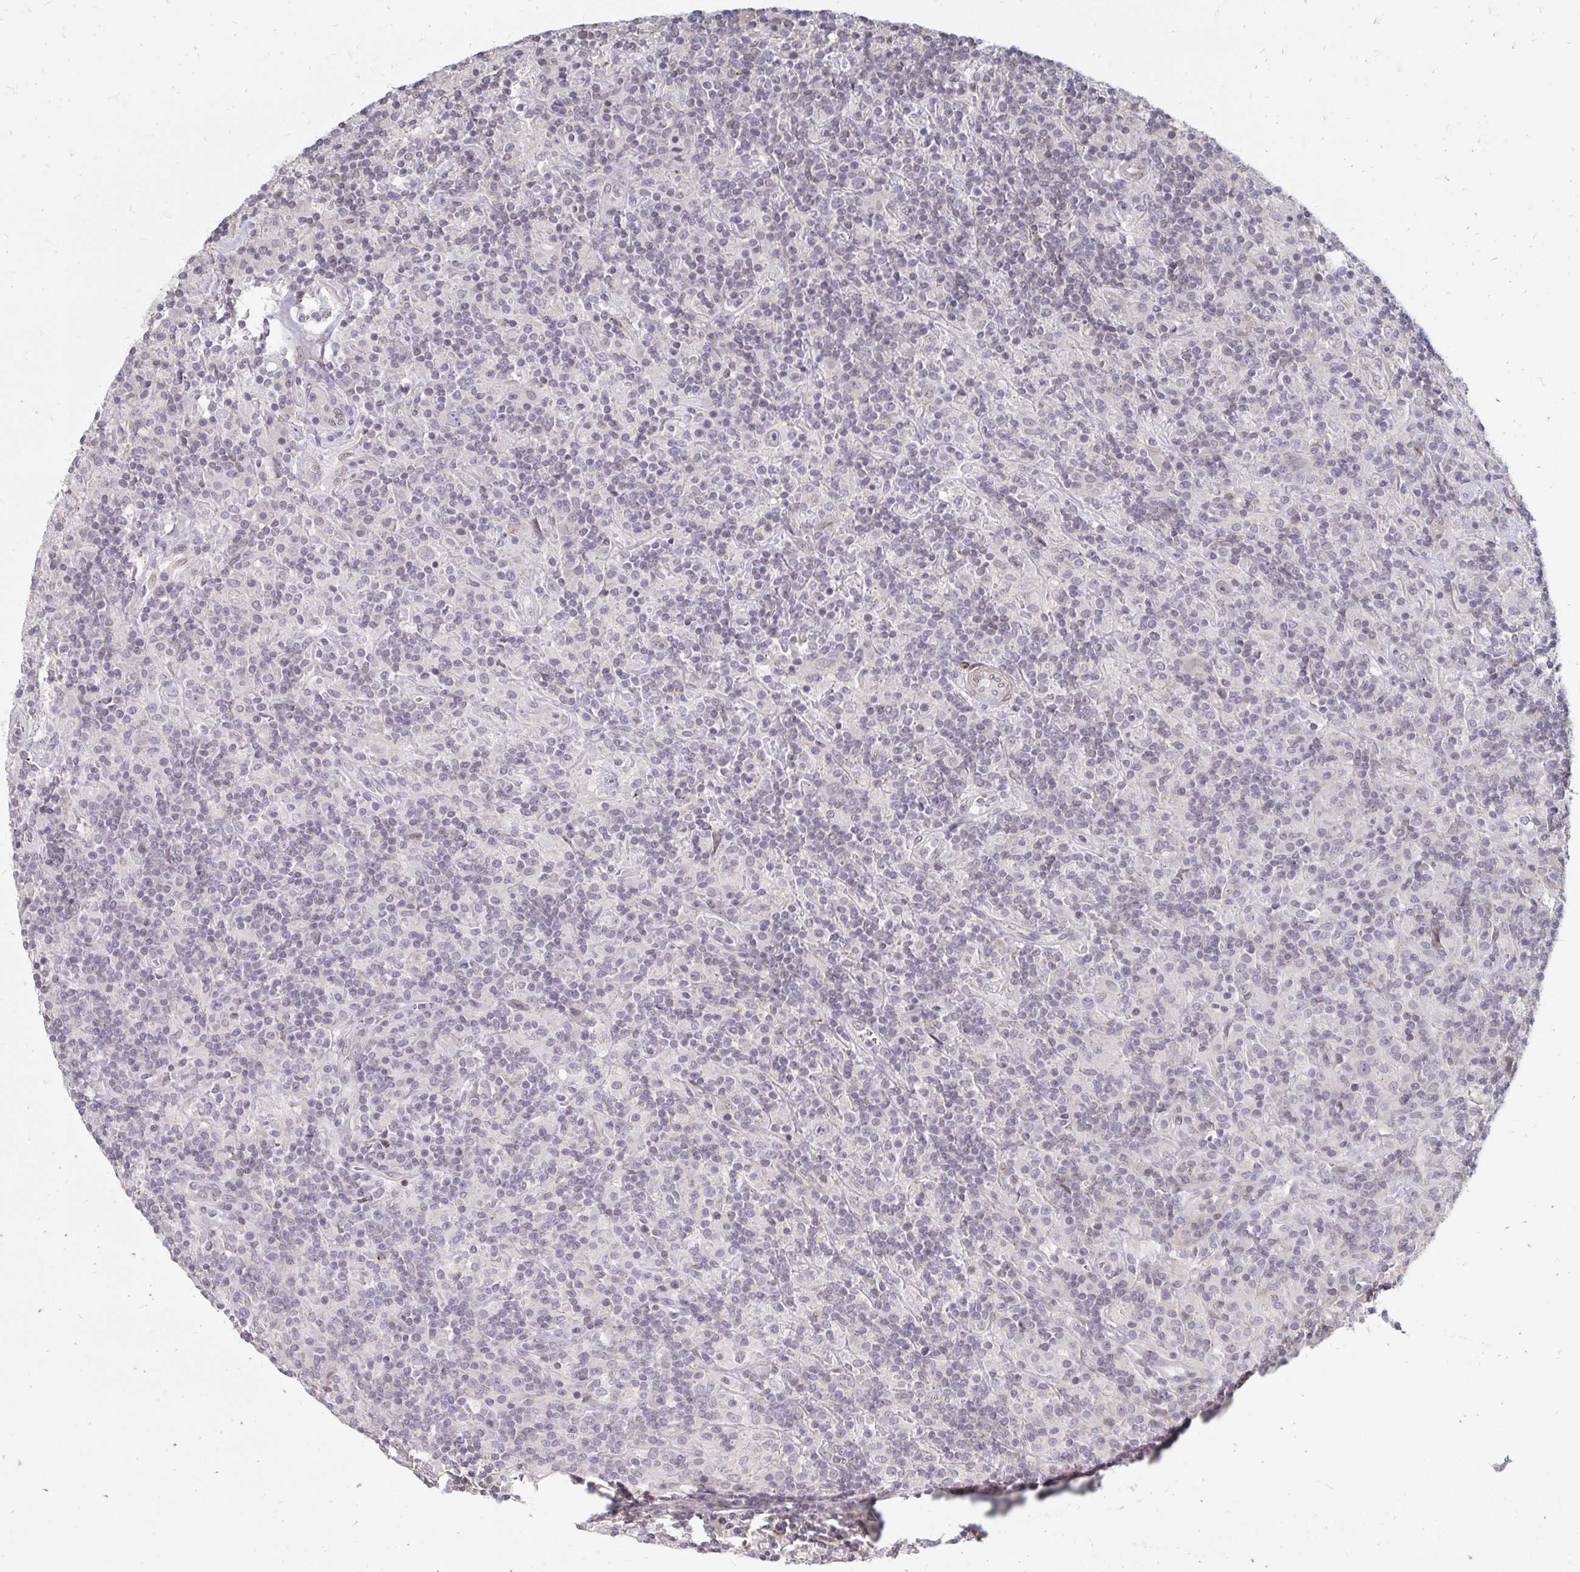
{"staining": {"intensity": "negative", "quantity": "none", "location": "none"}, "tissue": "lymphoma", "cell_type": "Tumor cells", "image_type": "cancer", "snomed": [{"axis": "morphology", "description": "Hodgkin's disease, NOS"}, {"axis": "topography", "description": "Lymph node"}], "caption": "Hodgkin's disease stained for a protein using immunohistochemistry shows no staining tumor cells.", "gene": "GPC5", "patient": {"sex": "male", "age": 70}}